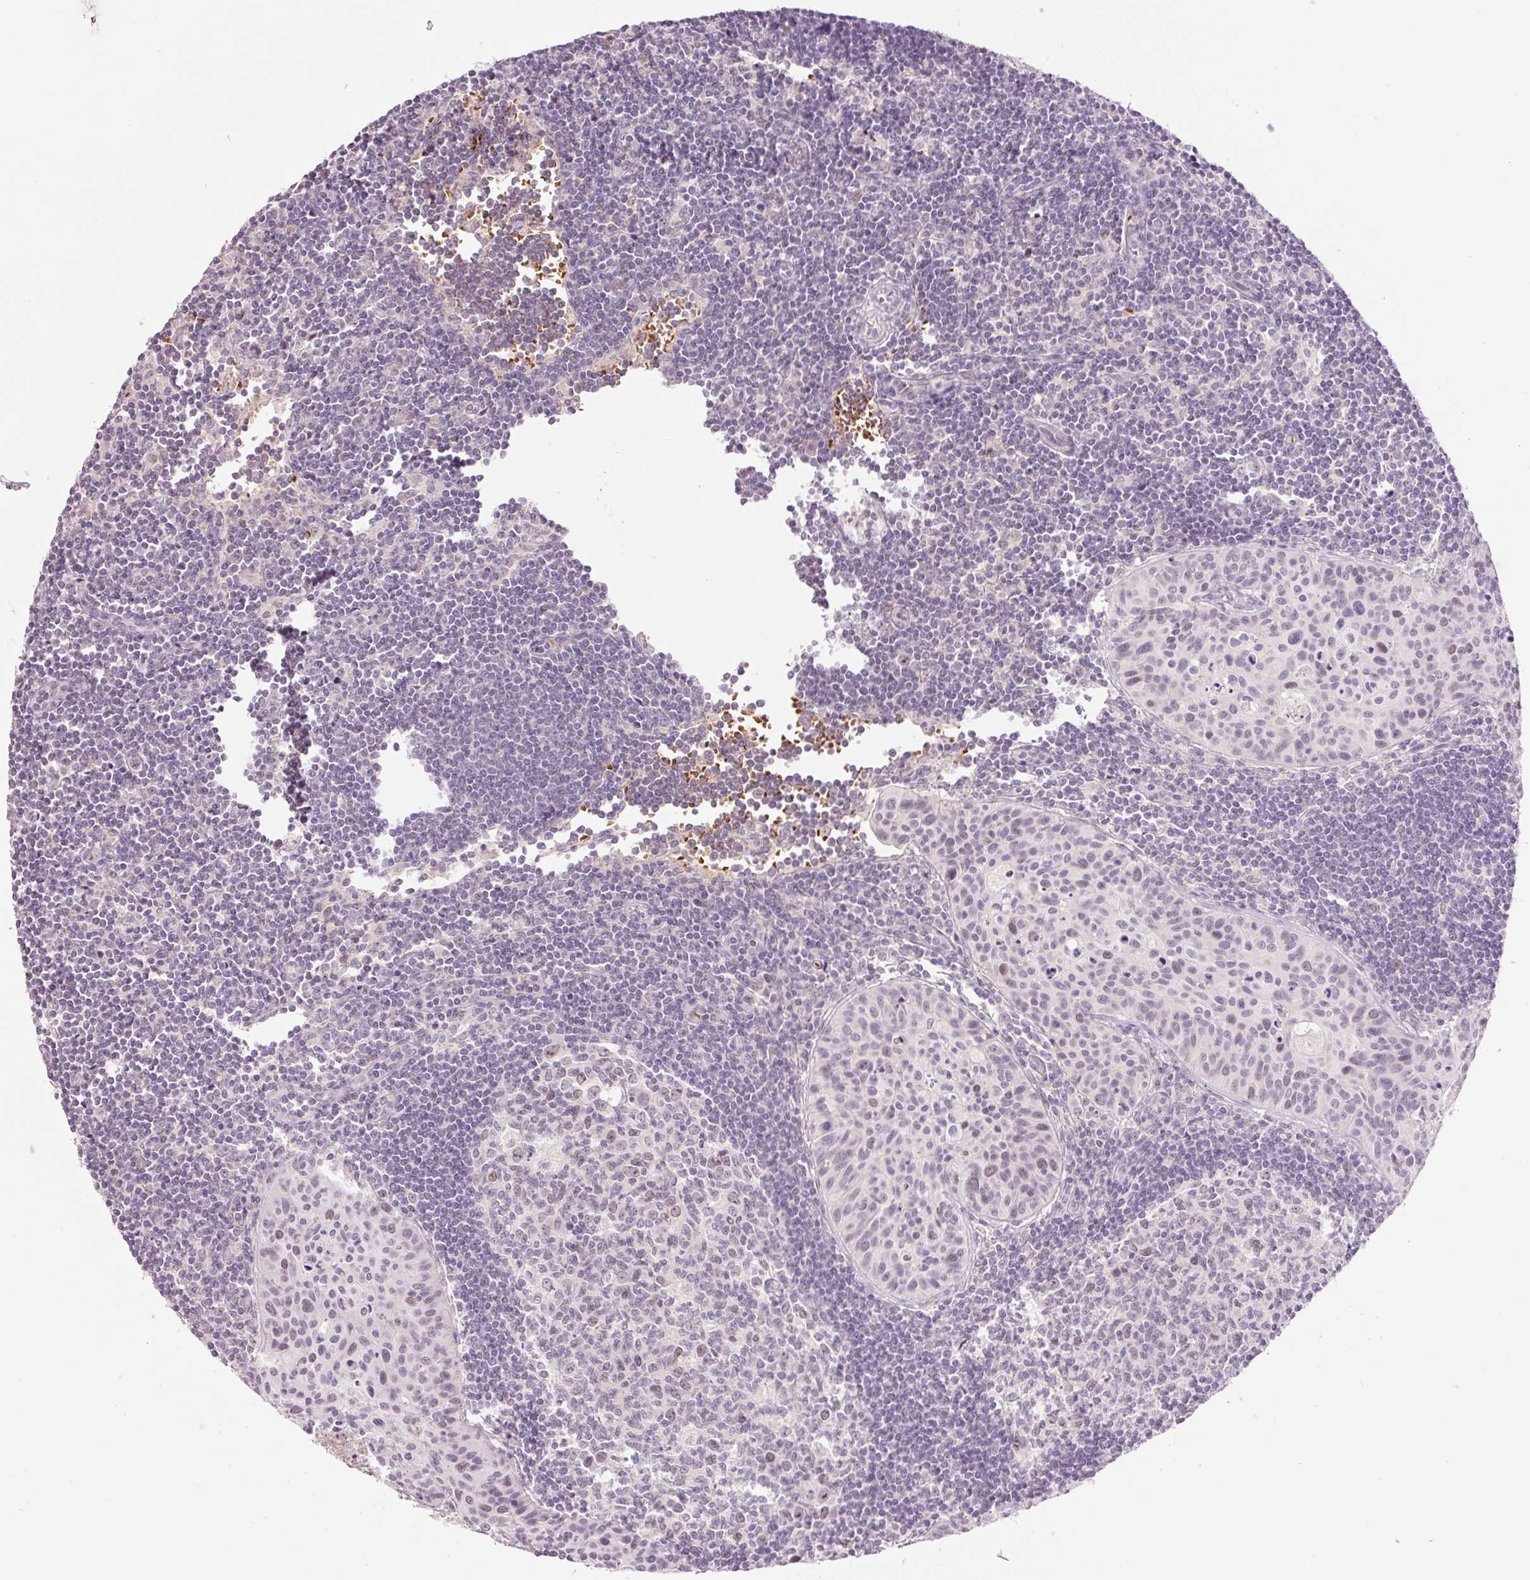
{"staining": {"intensity": "weak", "quantity": "<25%", "location": "nuclear"}, "tissue": "lymph node", "cell_type": "Germinal center cells", "image_type": "normal", "snomed": [{"axis": "morphology", "description": "Normal tissue, NOS"}, {"axis": "topography", "description": "Lymph node"}], "caption": "IHC of normal lymph node exhibits no positivity in germinal center cells. The staining is performed using DAB brown chromogen with nuclei counter-stained in using hematoxylin.", "gene": "LY6G6D", "patient": {"sex": "female", "age": 29}}